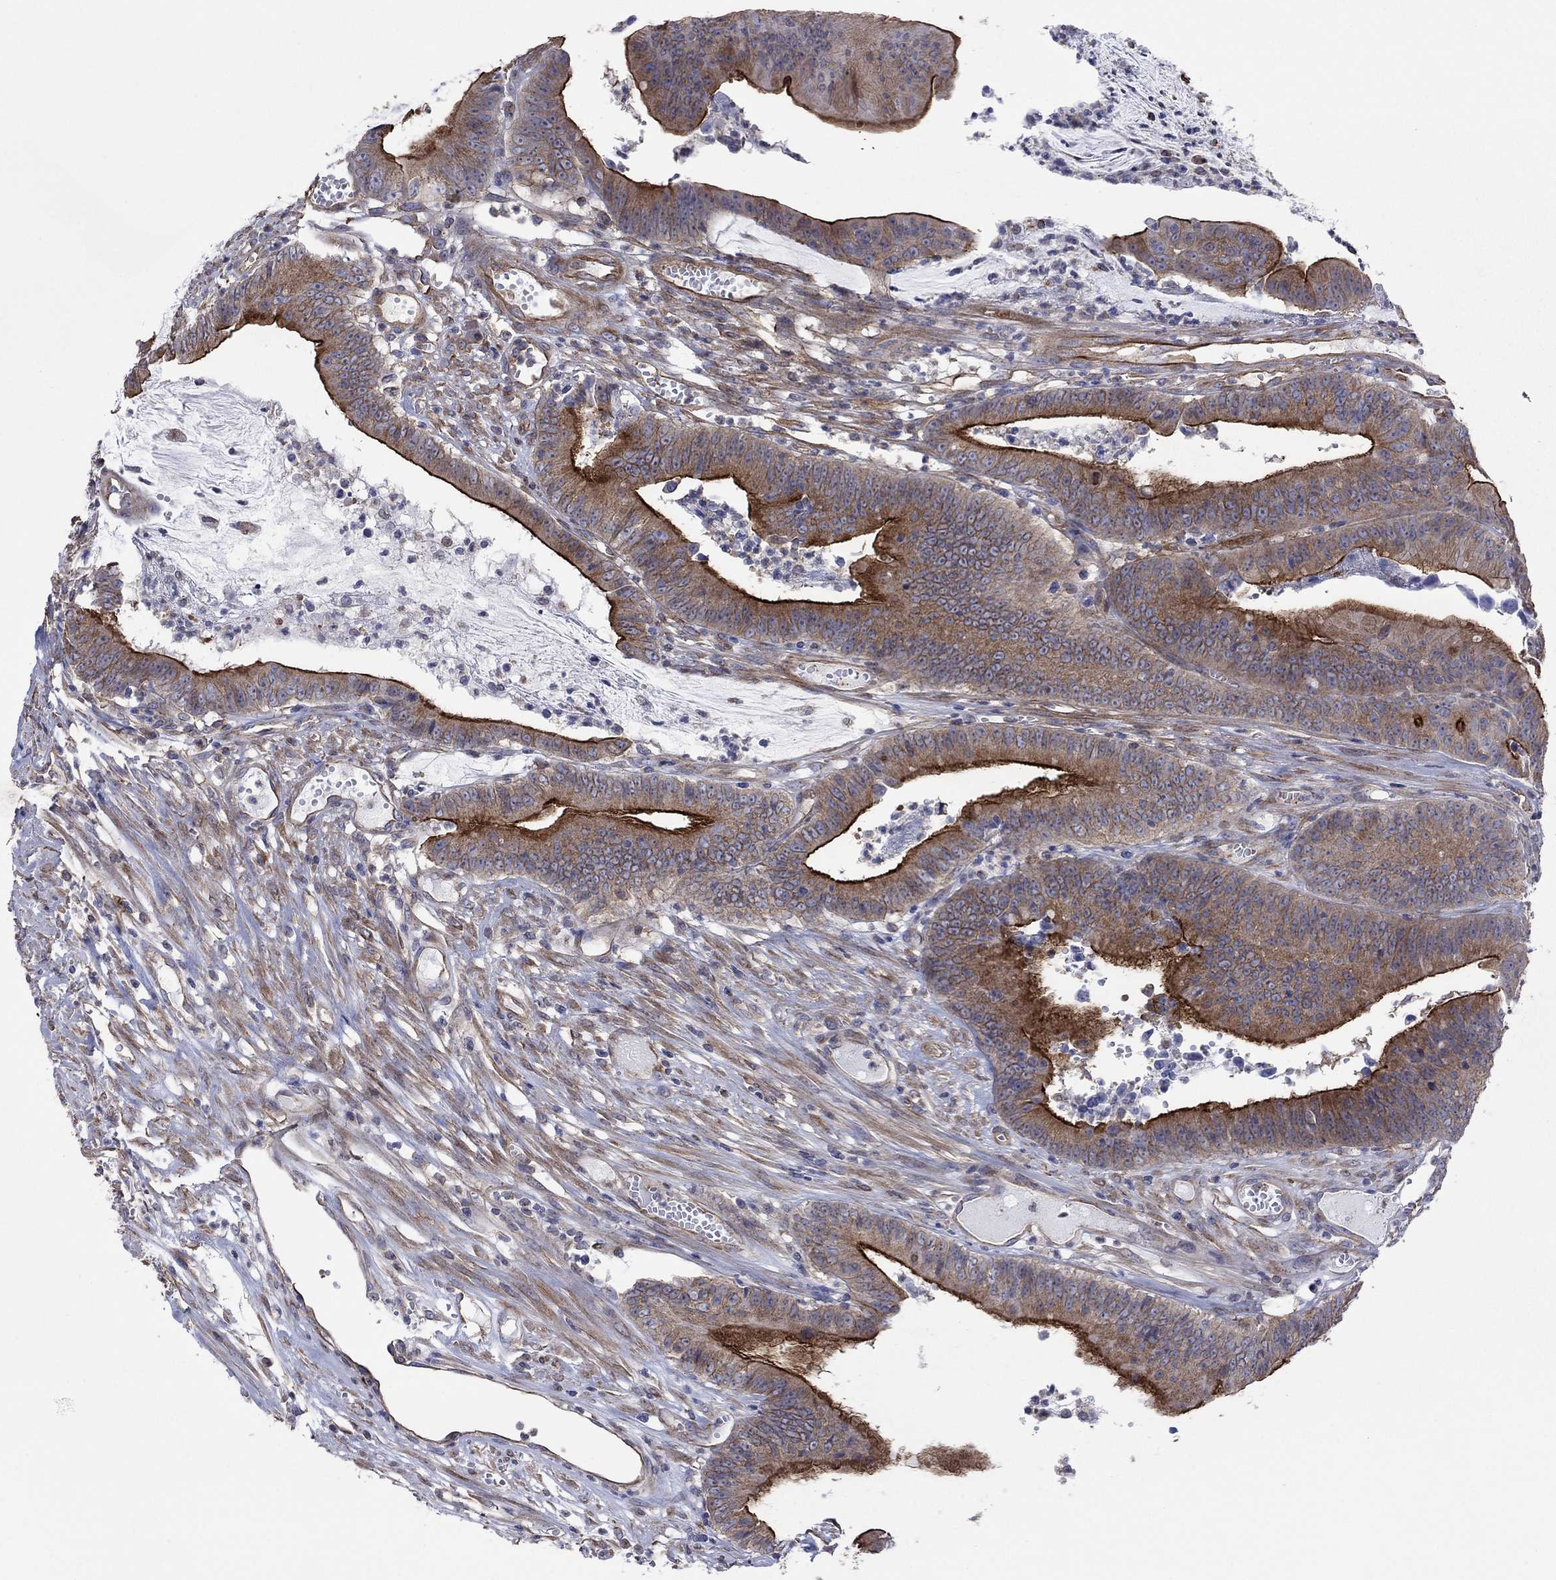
{"staining": {"intensity": "strong", "quantity": "<25%", "location": "cytoplasmic/membranous"}, "tissue": "colorectal cancer", "cell_type": "Tumor cells", "image_type": "cancer", "snomed": [{"axis": "morphology", "description": "Adenocarcinoma, NOS"}, {"axis": "topography", "description": "Colon"}], "caption": "A high-resolution image shows IHC staining of colorectal cancer, which displays strong cytoplasmic/membranous positivity in about <25% of tumor cells.", "gene": "TPRN", "patient": {"sex": "female", "age": 69}}